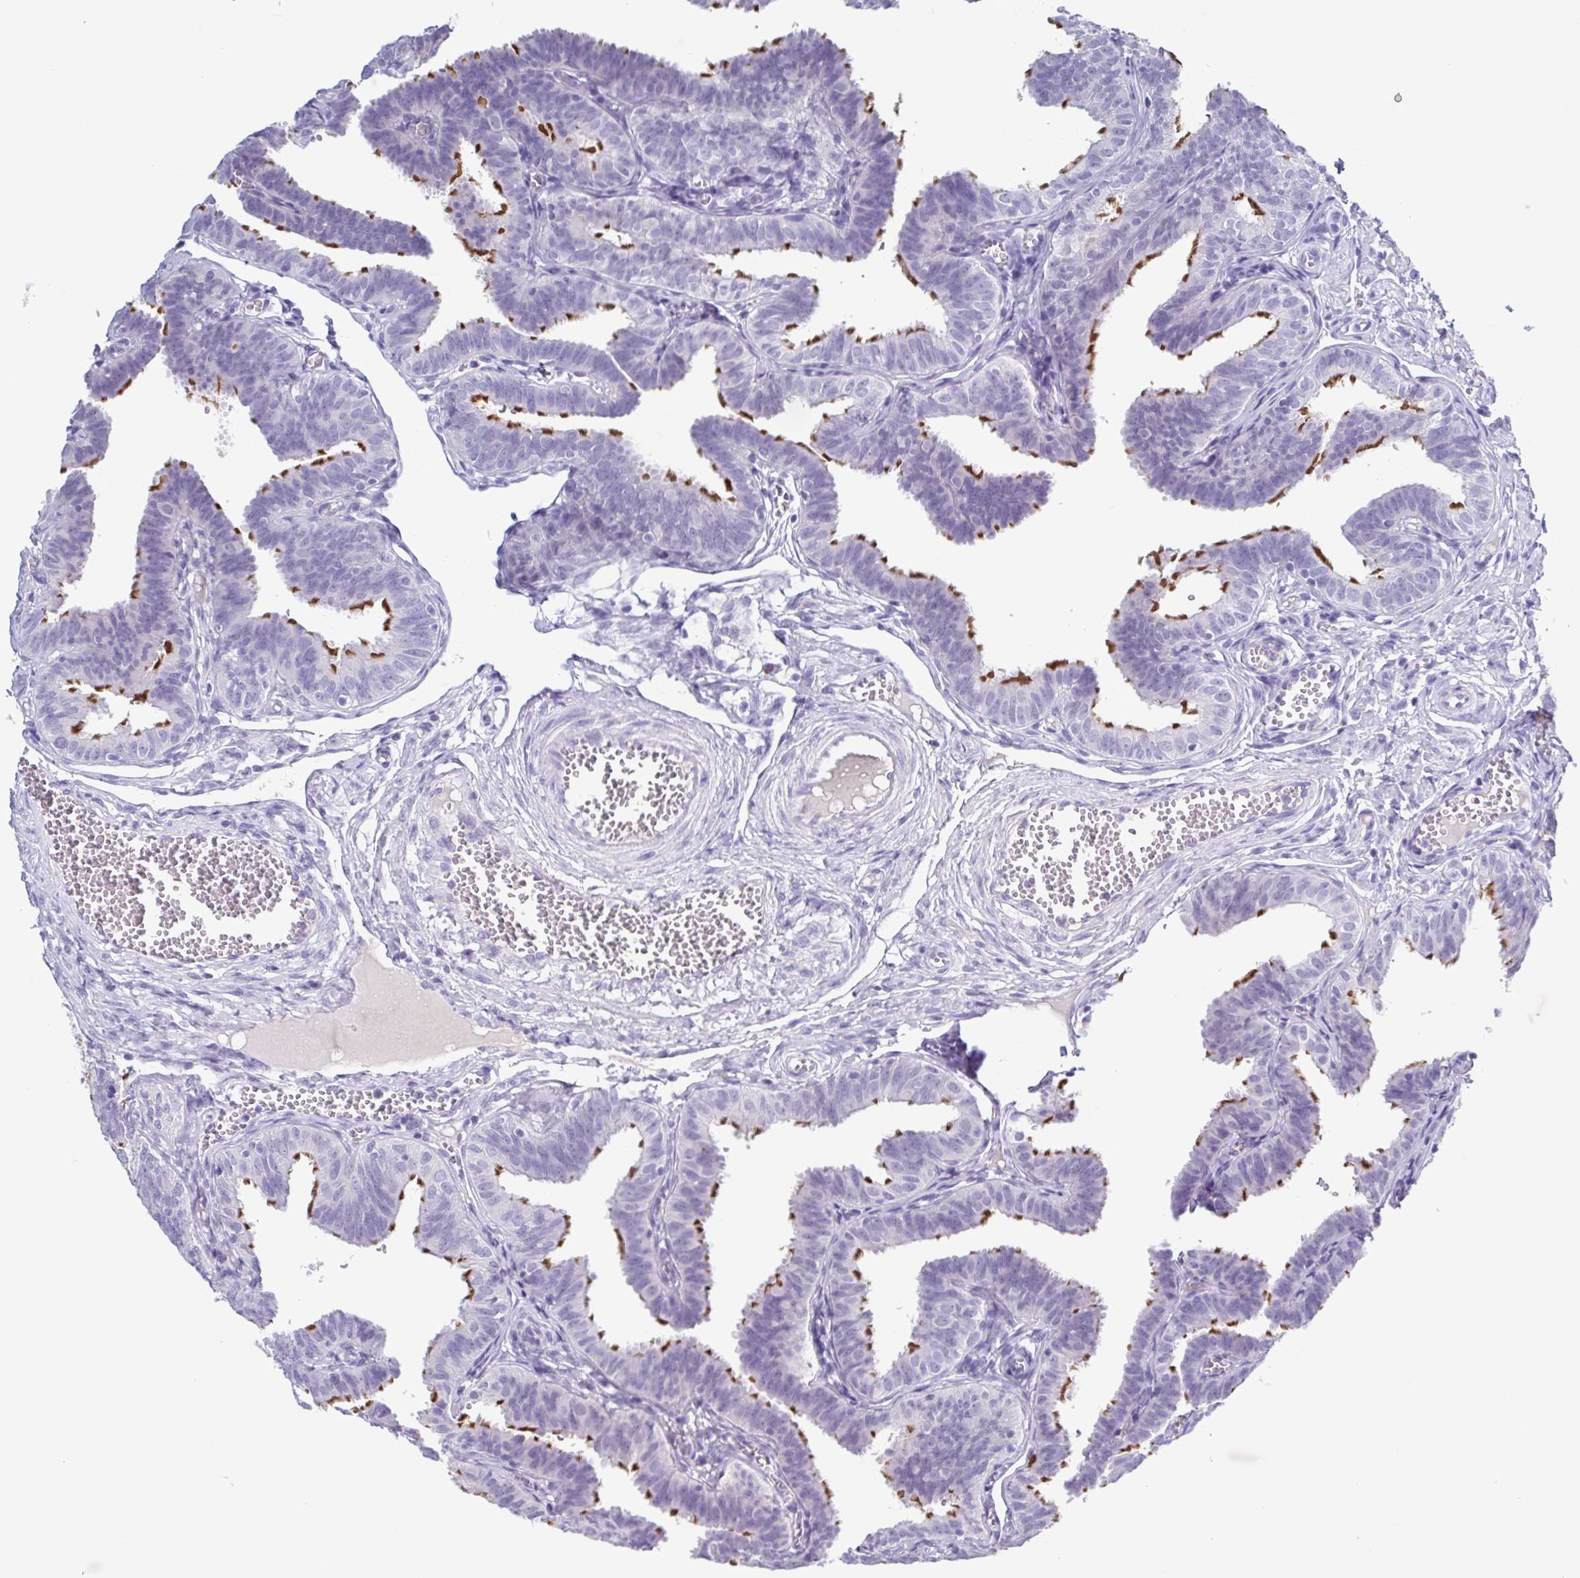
{"staining": {"intensity": "strong", "quantity": "25%-75%", "location": "cytoplasmic/membranous"}, "tissue": "fallopian tube", "cell_type": "Glandular cells", "image_type": "normal", "snomed": [{"axis": "morphology", "description": "Normal tissue, NOS"}, {"axis": "topography", "description": "Fallopian tube"}], "caption": "Protein expression analysis of unremarkable fallopian tube demonstrates strong cytoplasmic/membranous expression in approximately 25%-75% of glandular cells. (DAB IHC, brown staining for protein, blue staining for nuclei).", "gene": "INAFM1", "patient": {"sex": "female", "age": 25}}